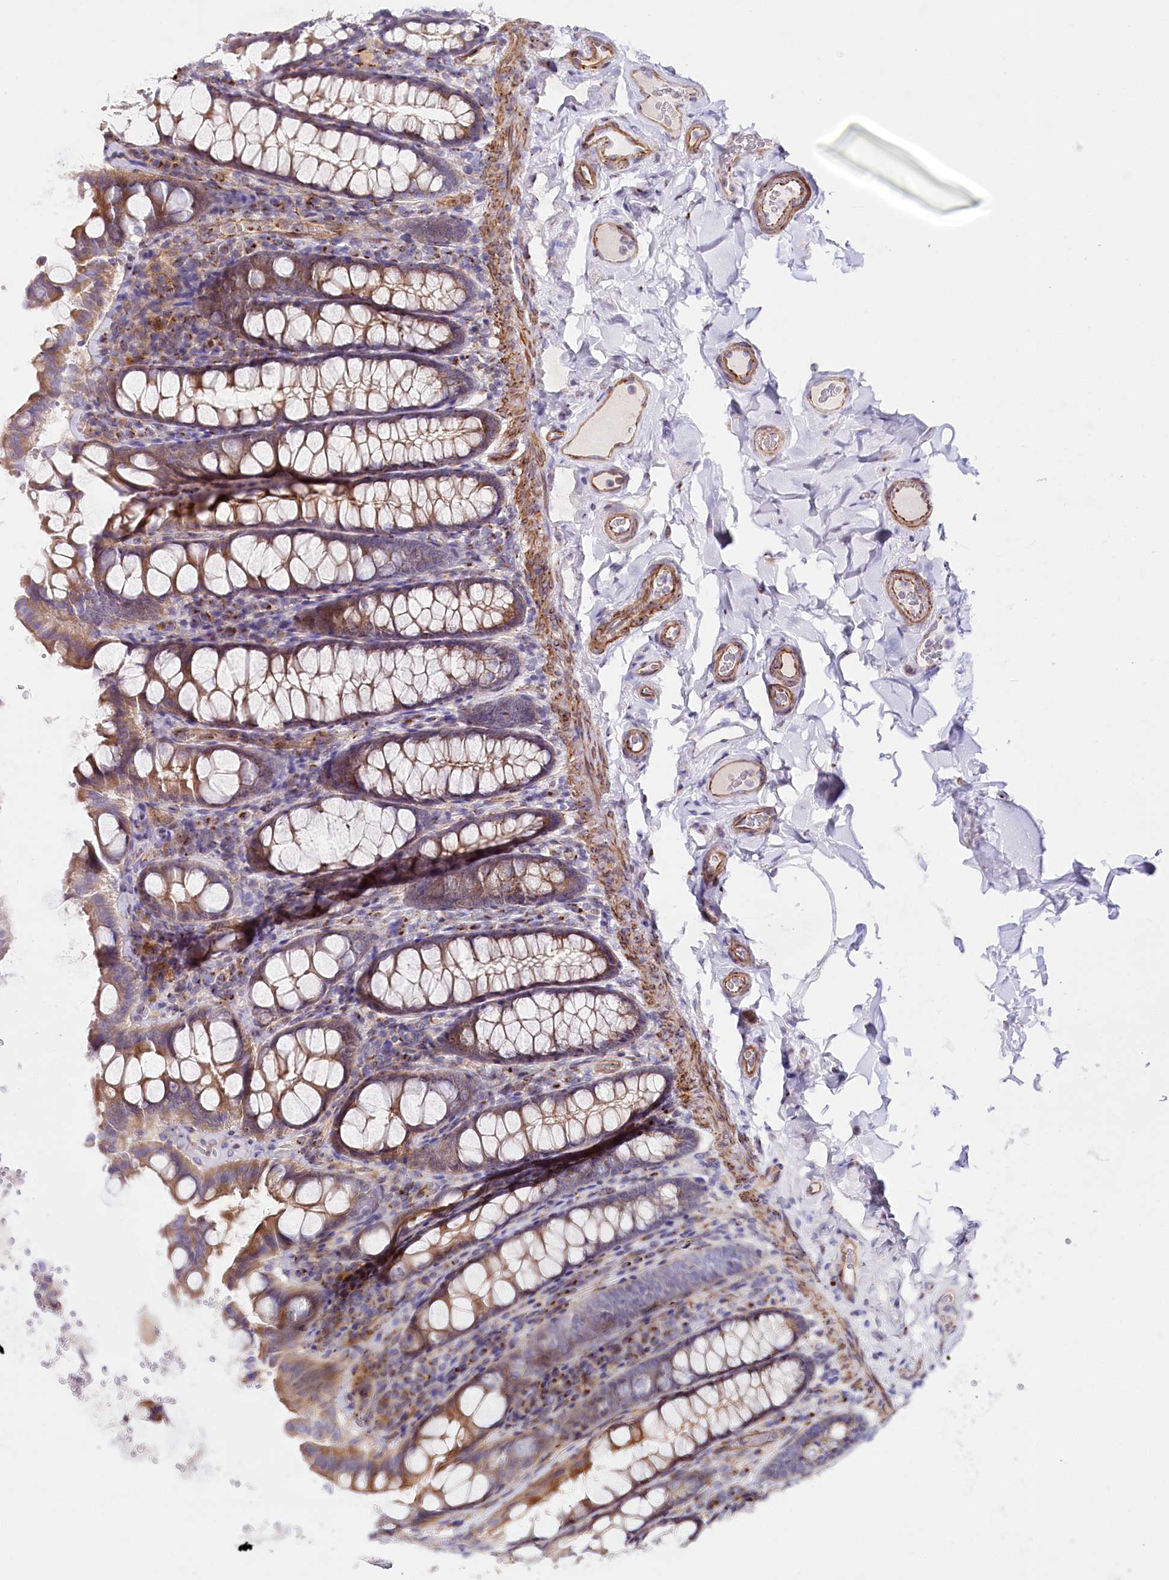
{"staining": {"intensity": "moderate", "quantity": ">75%", "location": "cytoplasmic/membranous"}, "tissue": "colon", "cell_type": "Endothelial cells", "image_type": "normal", "snomed": [{"axis": "morphology", "description": "Normal tissue, NOS"}, {"axis": "topography", "description": "Colon"}, {"axis": "topography", "description": "Peripheral nerve tissue"}], "caption": "Brown immunohistochemical staining in unremarkable colon displays moderate cytoplasmic/membranous expression in about >75% of endothelial cells.", "gene": "ABRAXAS2", "patient": {"sex": "female", "age": 61}}